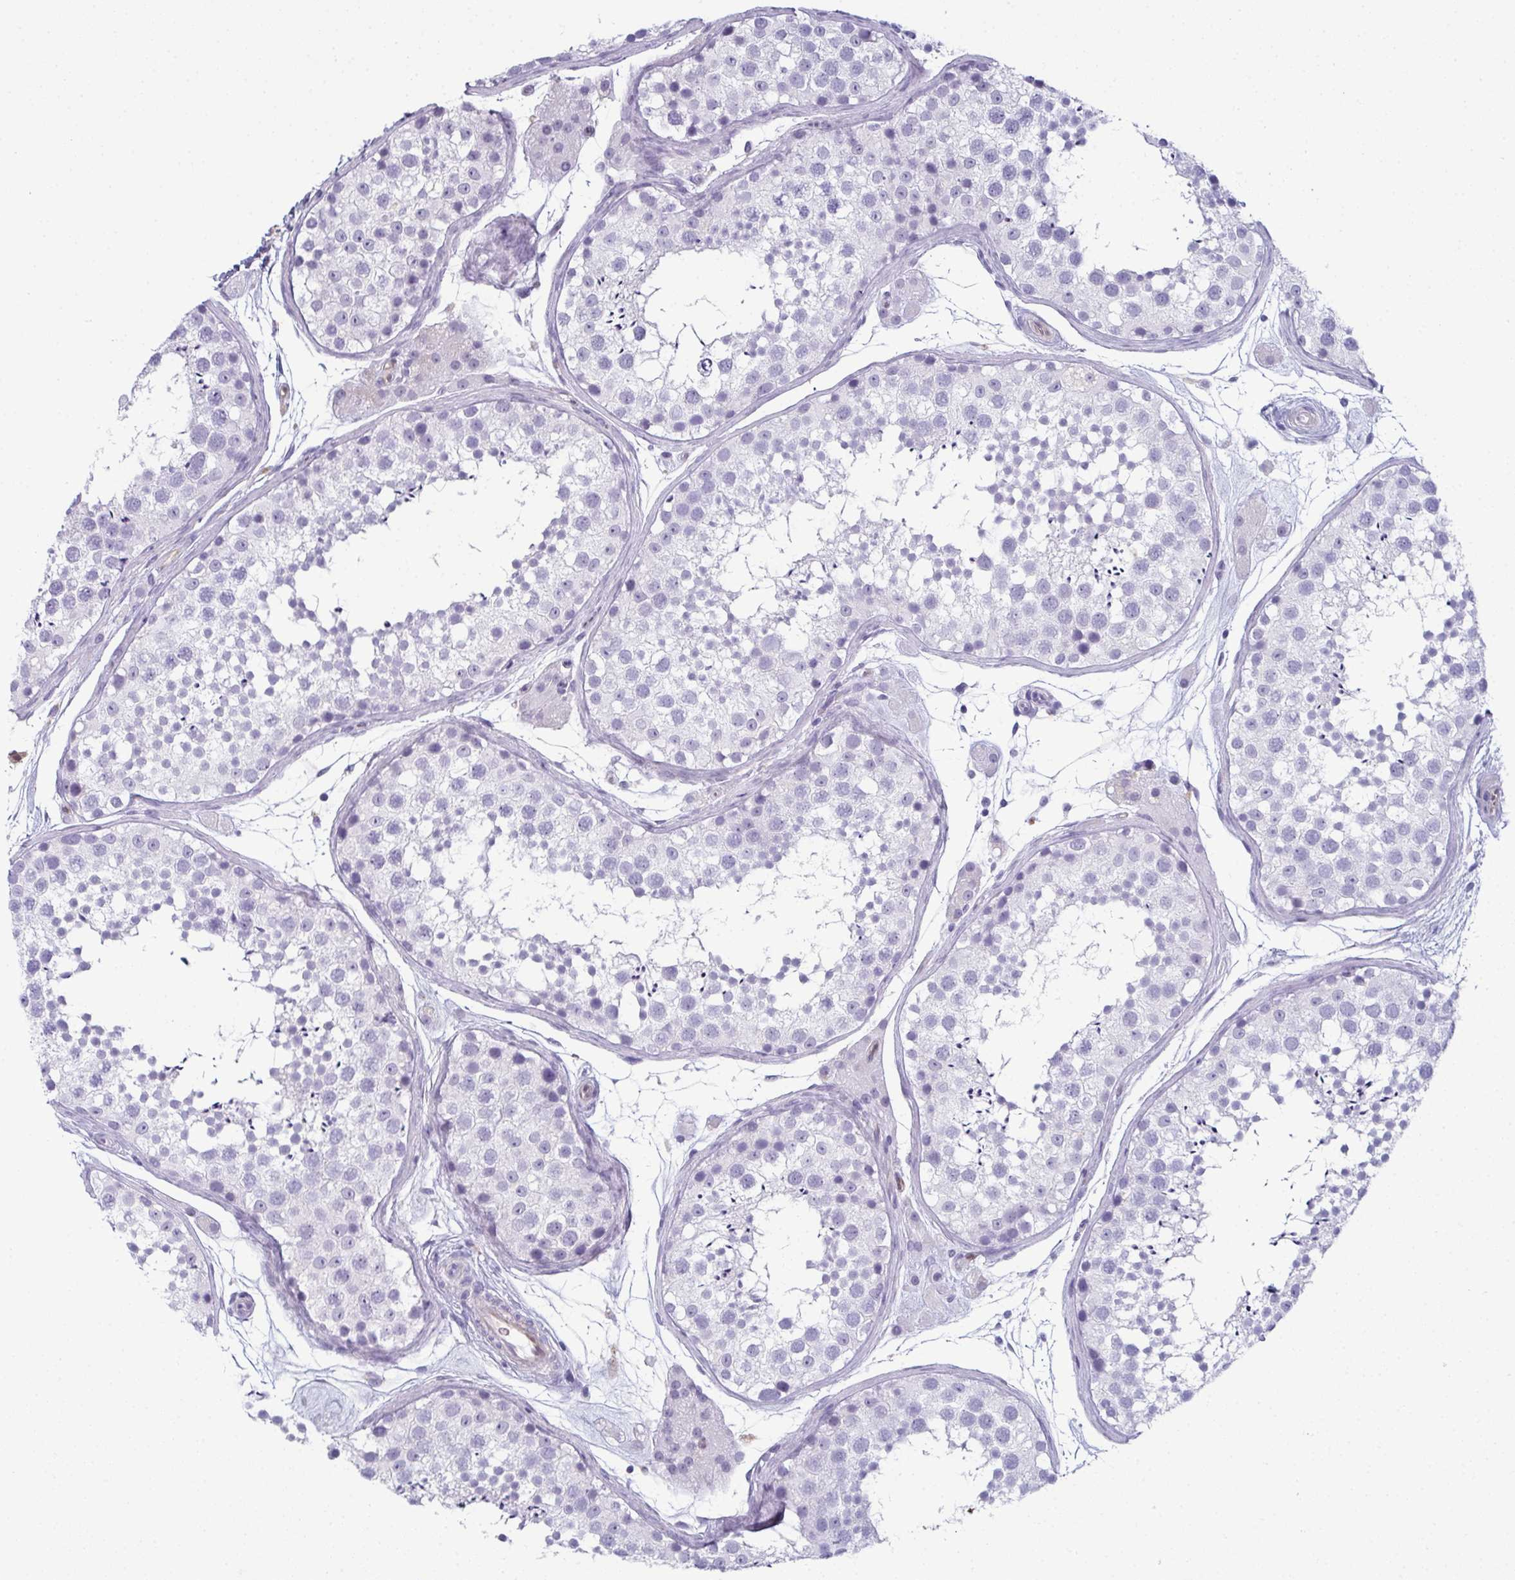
{"staining": {"intensity": "negative", "quantity": "none", "location": "none"}, "tissue": "testis", "cell_type": "Cells in seminiferous ducts", "image_type": "normal", "snomed": [{"axis": "morphology", "description": "Normal tissue, NOS"}, {"axis": "topography", "description": "Testis"}], "caption": "Testis stained for a protein using immunohistochemistry reveals no staining cells in seminiferous ducts.", "gene": "CDA", "patient": {"sex": "male", "age": 41}}